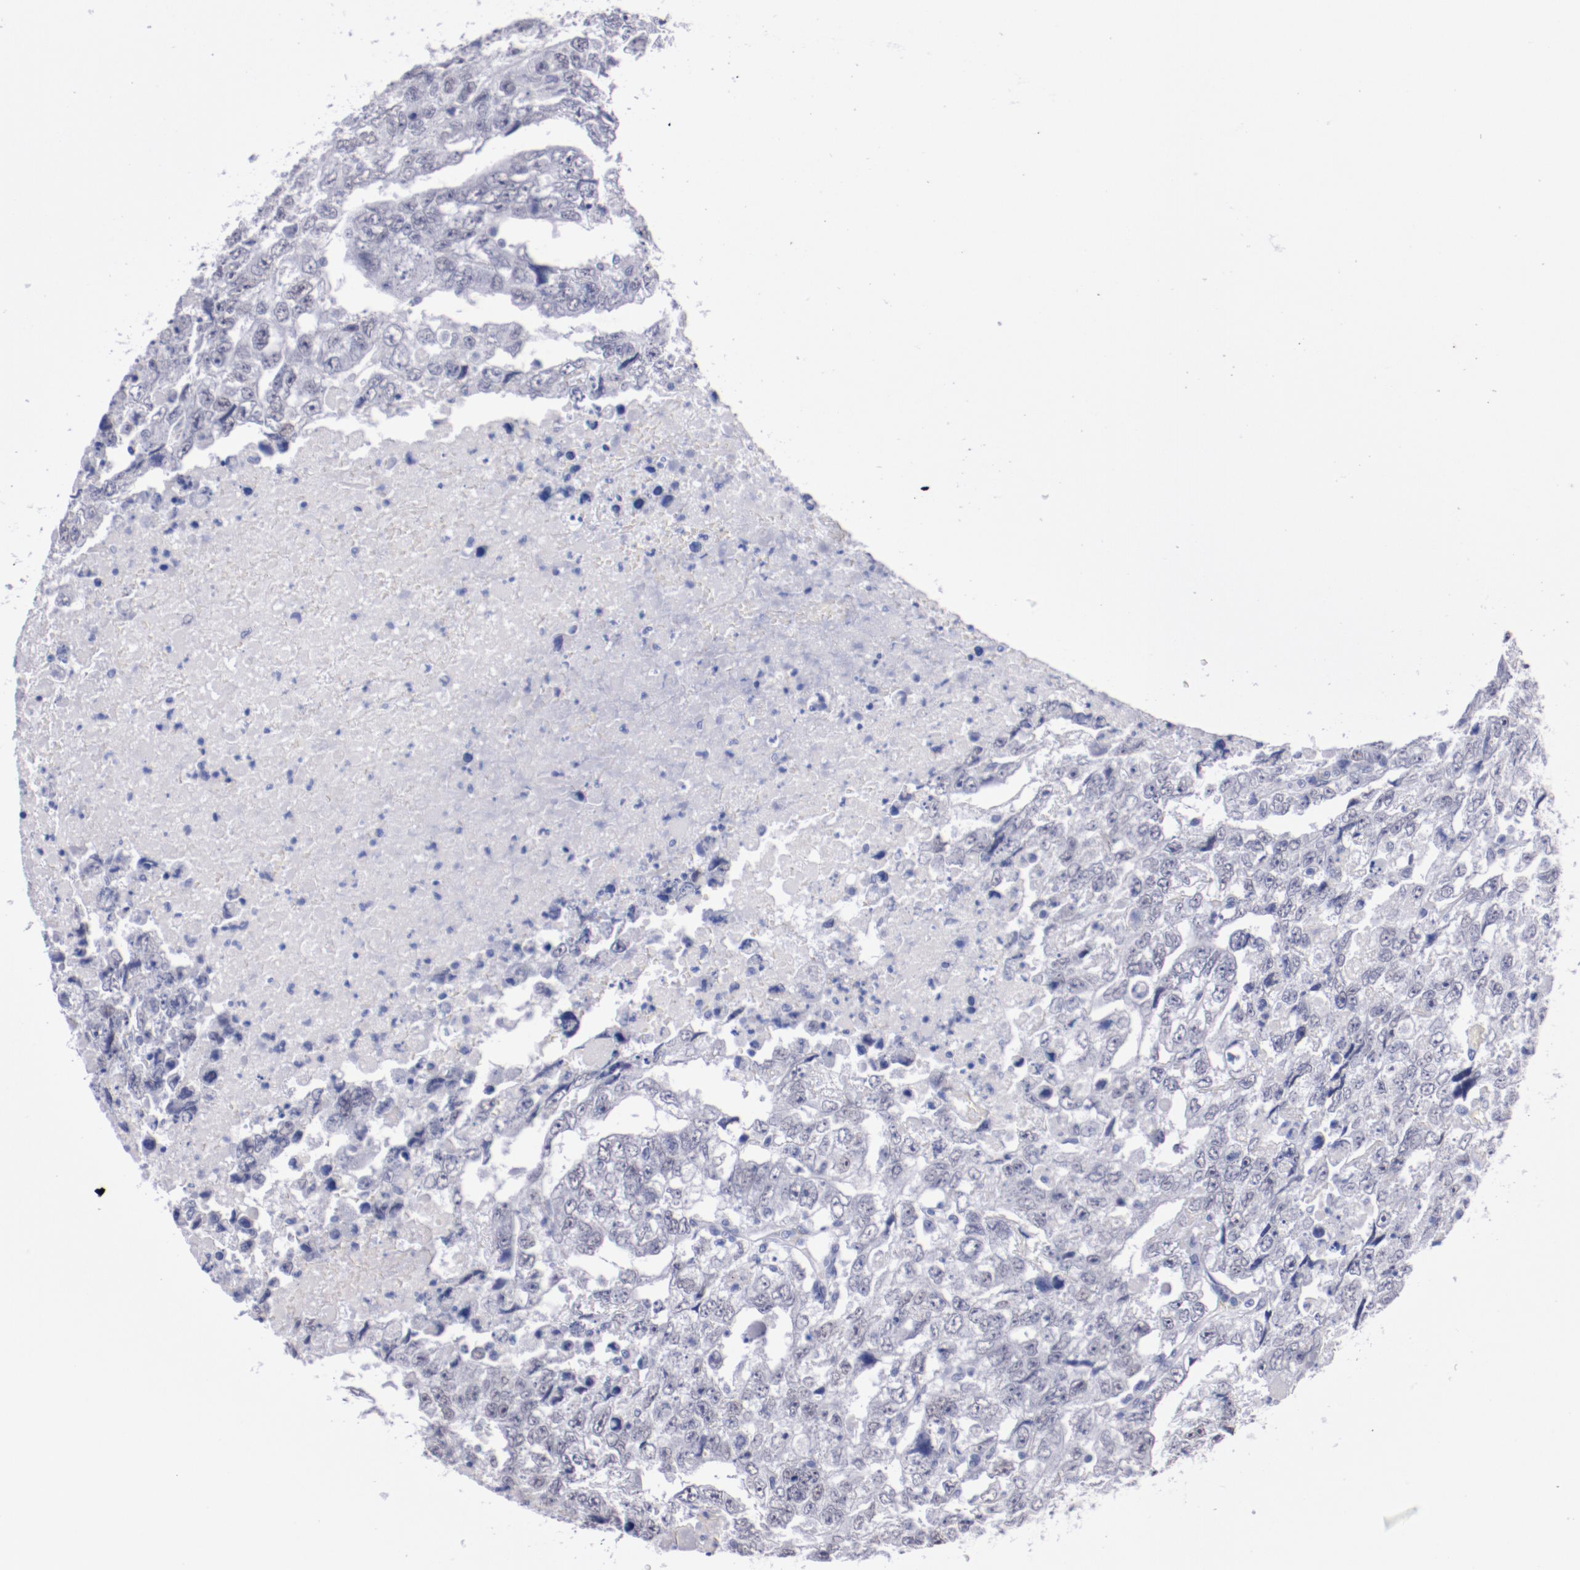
{"staining": {"intensity": "weak", "quantity": "<25%", "location": "nuclear"}, "tissue": "testis cancer", "cell_type": "Tumor cells", "image_type": "cancer", "snomed": [{"axis": "morphology", "description": "Carcinoma, Embryonal, NOS"}, {"axis": "topography", "description": "Testis"}], "caption": "This is a image of immunohistochemistry staining of testis cancer (embryonal carcinoma), which shows no expression in tumor cells. The staining is performed using DAB brown chromogen with nuclei counter-stained in using hematoxylin.", "gene": "HNF1B", "patient": {"sex": "male", "age": 36}}